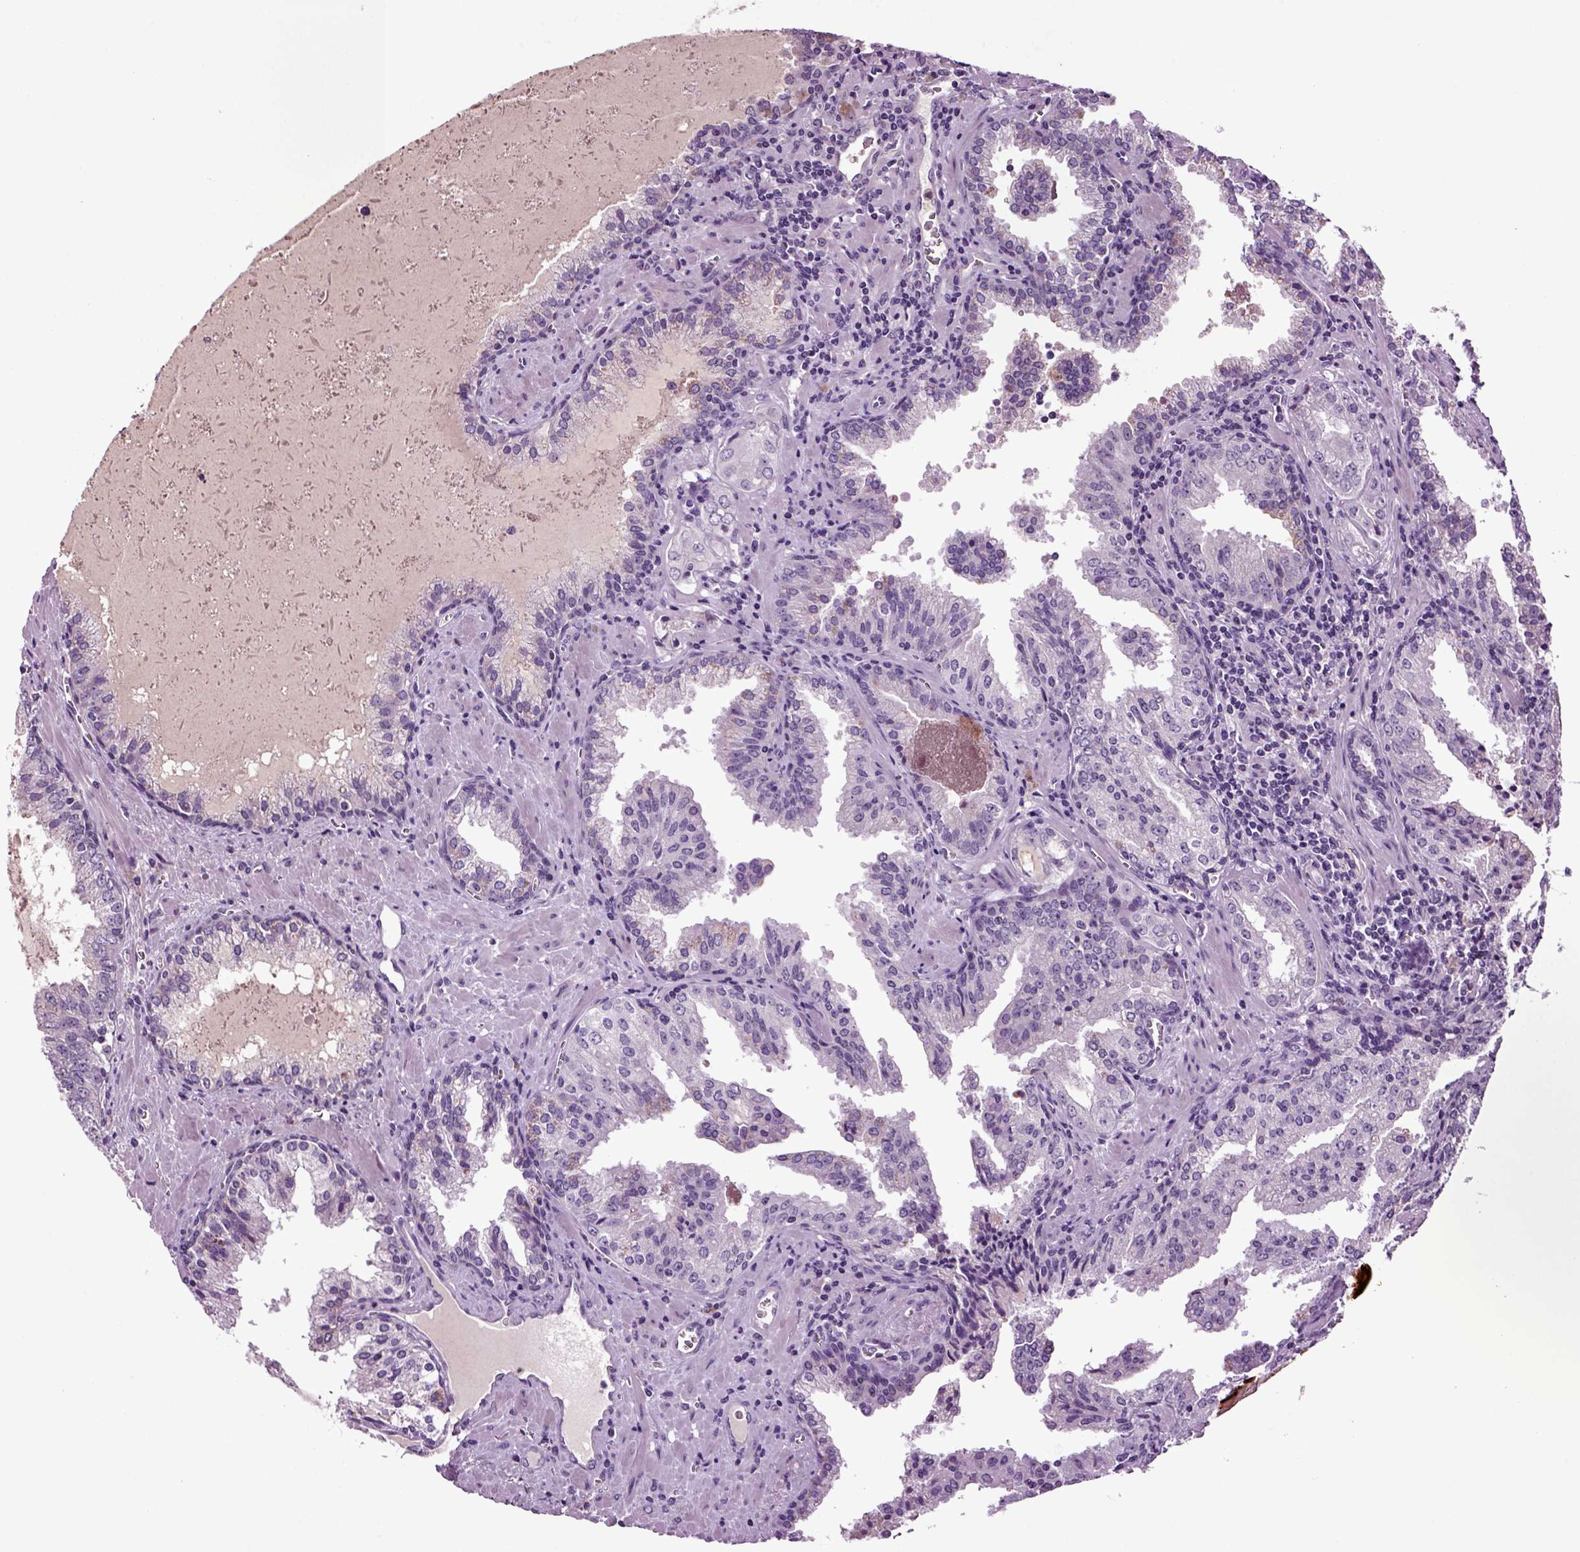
{"staining": {"intensity": "negative", "quantity": "none", "location": "none"}, "tissue": "prostate cancer", "cell_type": "Tumor cells", "image_type": "cancer", "snomed": [{"axis": "morphology", "description": "Adenocarcinoma, High grade"}, {"axis": "topography", "description": "Prostate"}], "caption": "An image of high-grade adenocarcinoma (prostate) stained for a protein shows no brown staining in tumor cells.", "gene": "FGF11", "patient": {"sex": "male", "age": 68}}